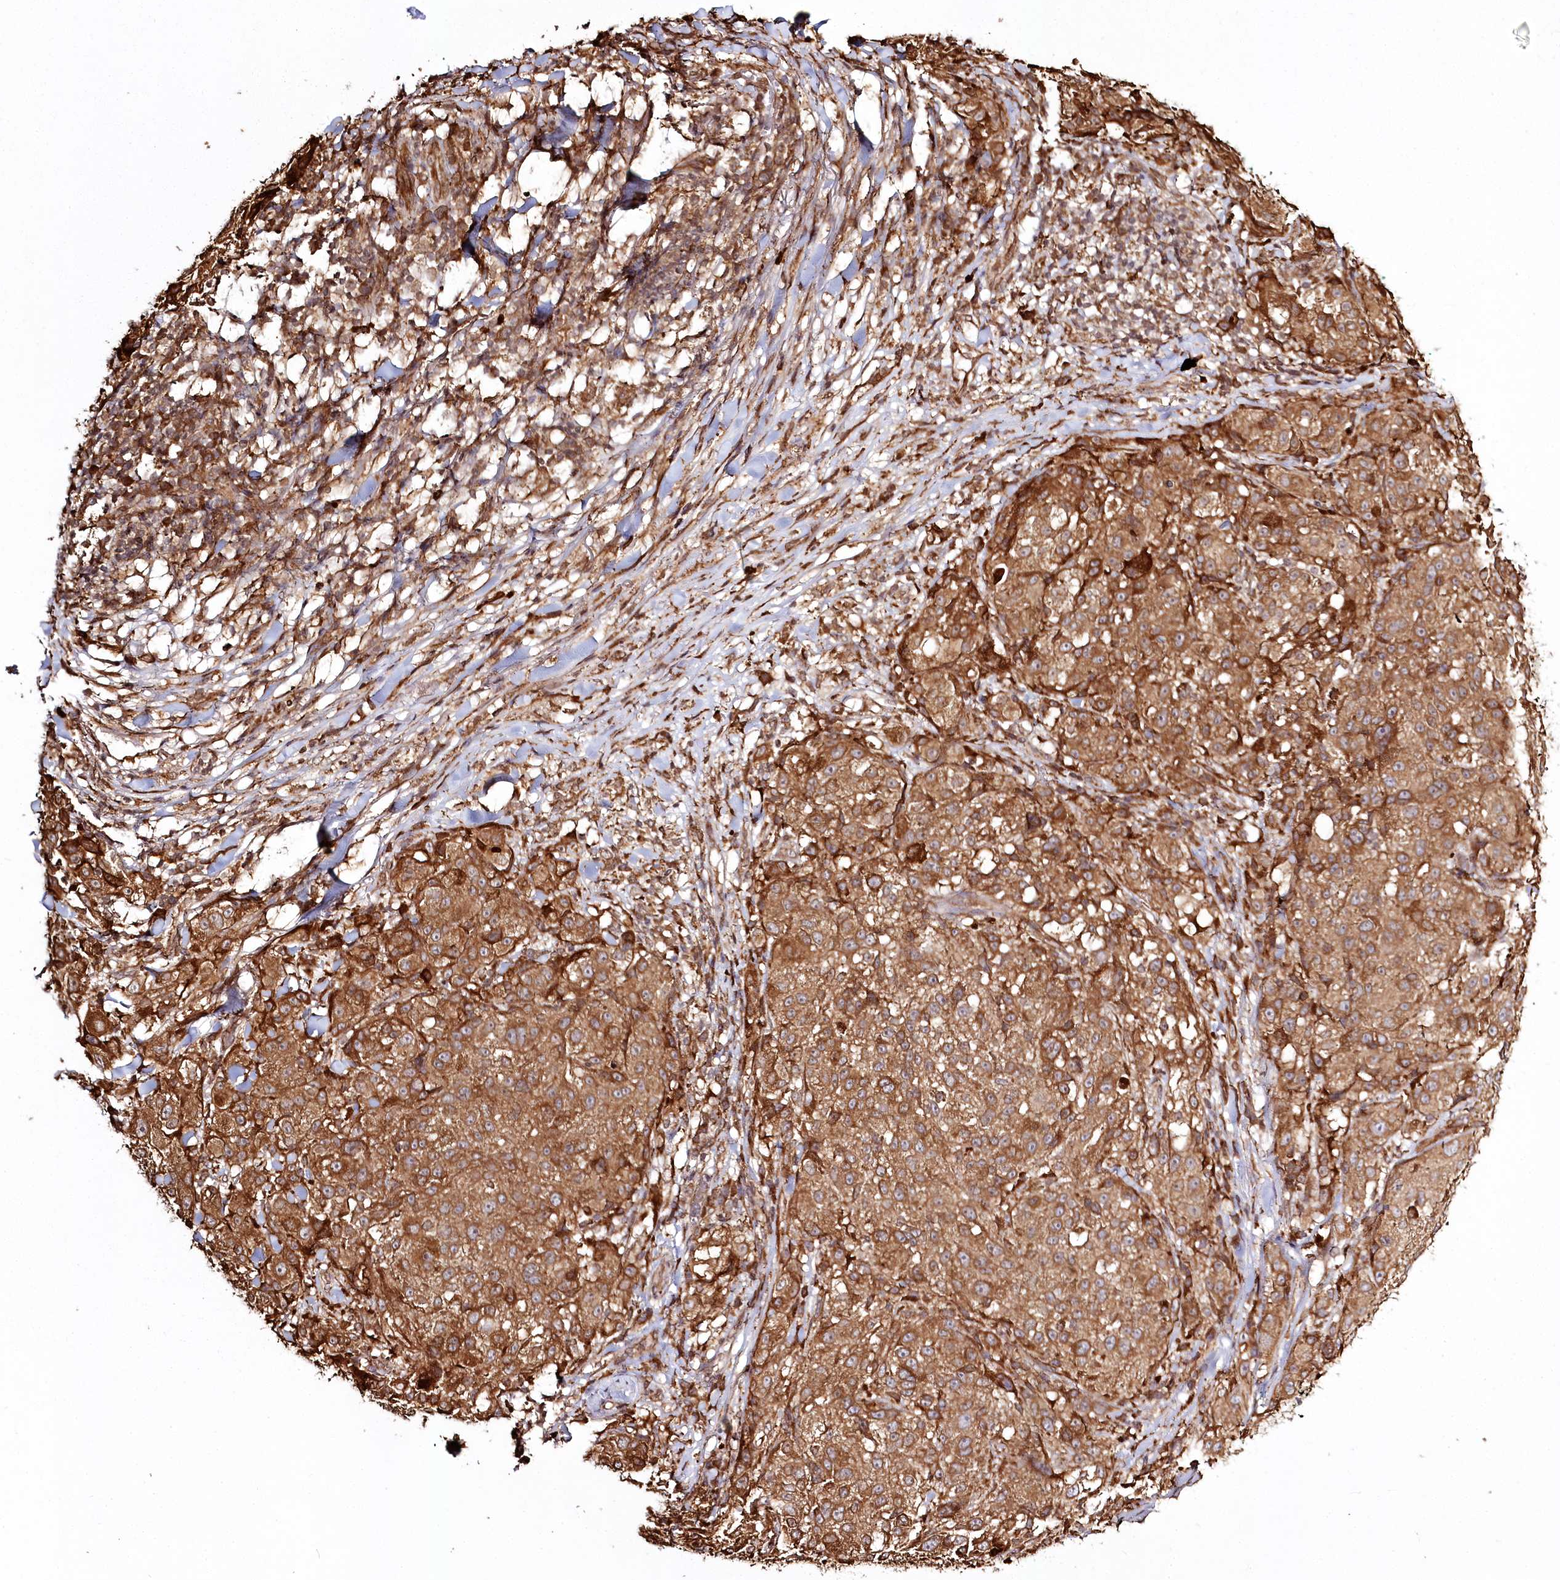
{"staining": {"intensity": "strong", "quantity": ">75%", "location": "cytoplasmic/membranous"}, "tissue": "melanoma", "cell_type": "Tumor cells", "image_type": "cancer", "snomed": [{"axis": "morphology", "description": "Necrosis, NOS"}, {"axis": "morphology", "description": "Malignant melanoma, NOS"}, {"axis": "topography", "description": "Skin"}], "caption": "An image of malignant melanoma stained for a protein shows strong cytoplasmic/membranous brown staining in tumor cells.", "gene": "FAM13A", "patient": {"sex": "female", "age": 87}}